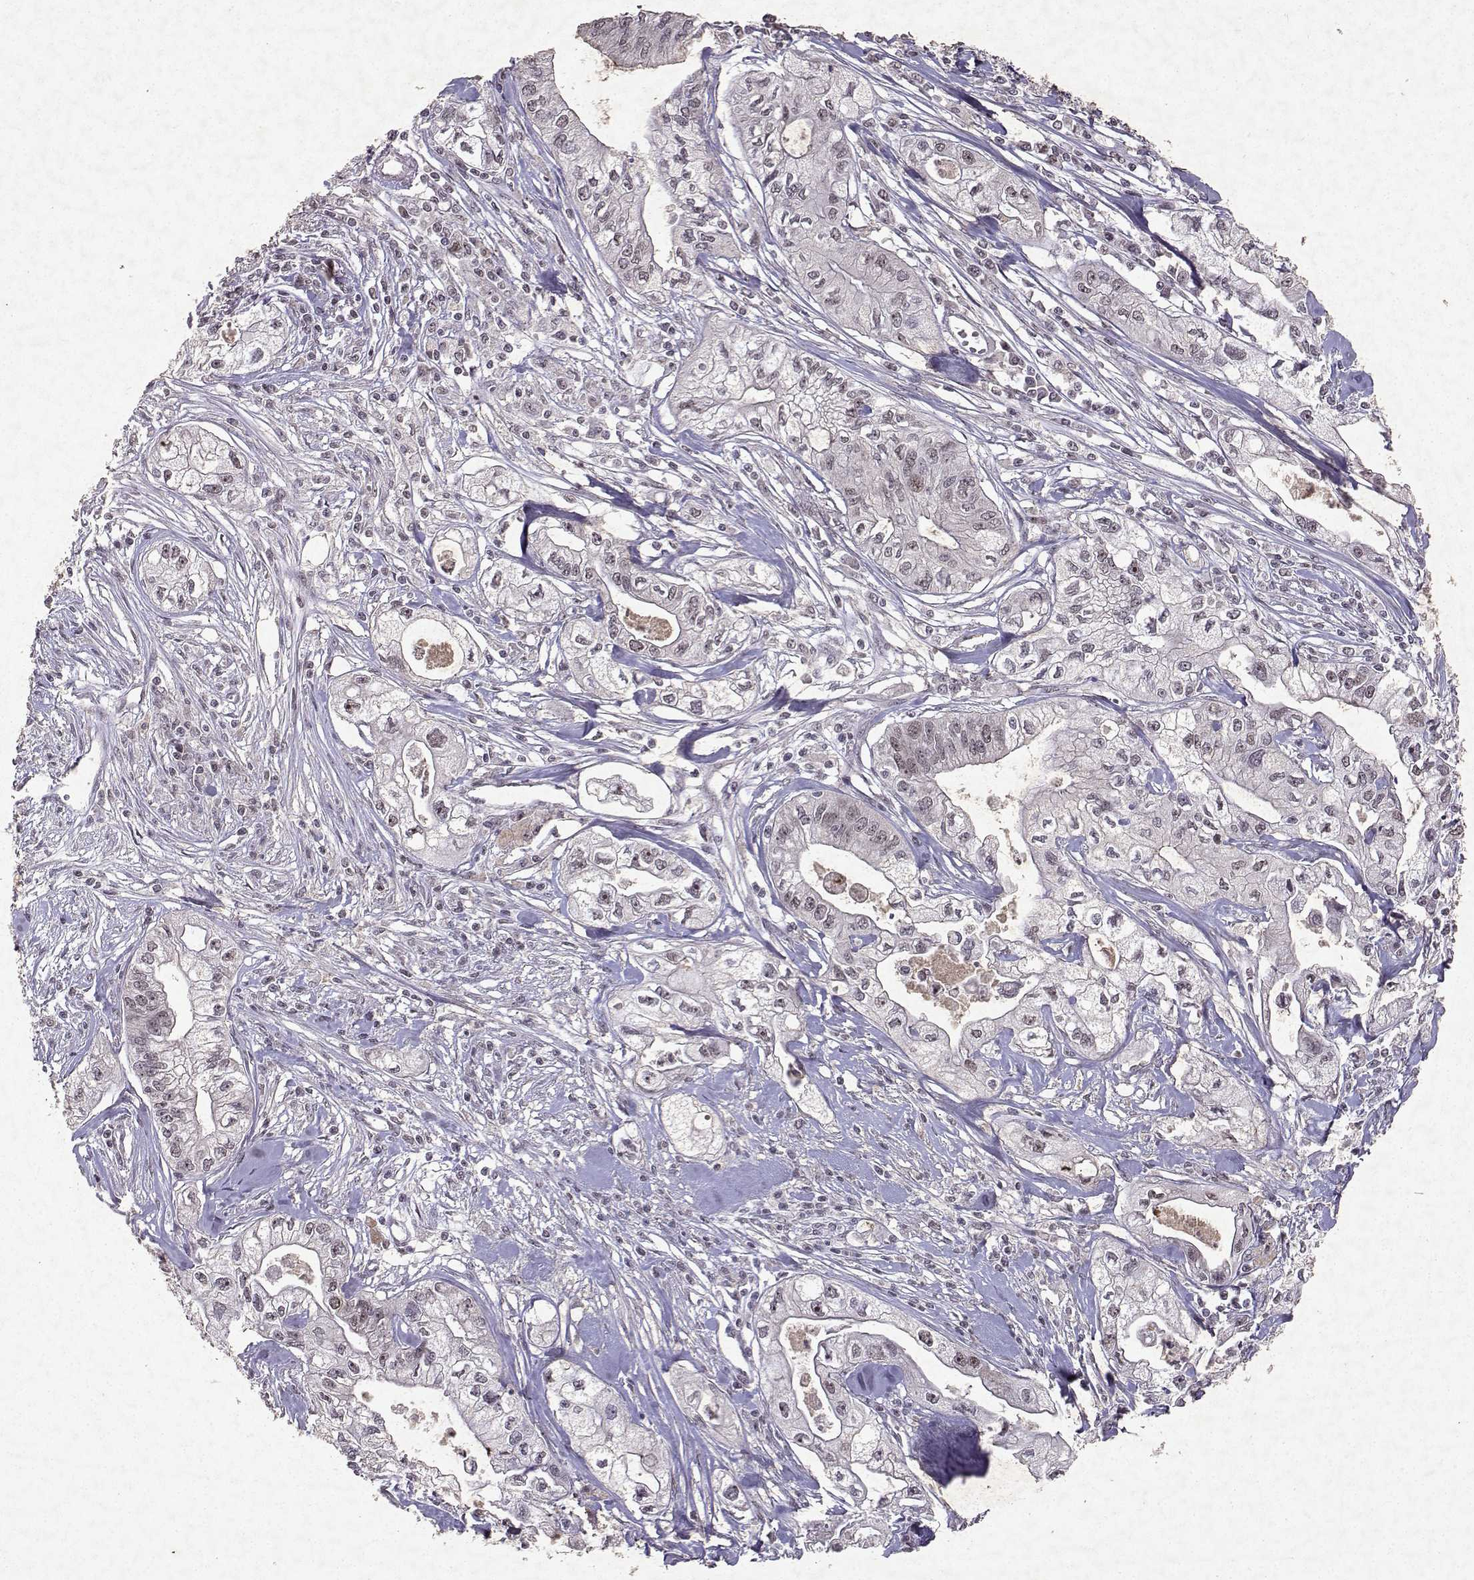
{"staining": {"intensity": "negative", "quantity": "none", "location": "none"}, "tissue": "pancreatic cancer", "cell_type": "Tumor cells", "image_type": "cancer", "snomed": [{"axis": "morphology", "description": "Adenocarcinoma, NOS"}, {"axis": "topography", "description": "Pancreas"}], "caption": "Pancreatic adenocarcinoma was stained to show a protein in brown. There is no significant staining in tumor cells.", "gene": "DDX56", "patient": {"sex": "male", "age": 70}}